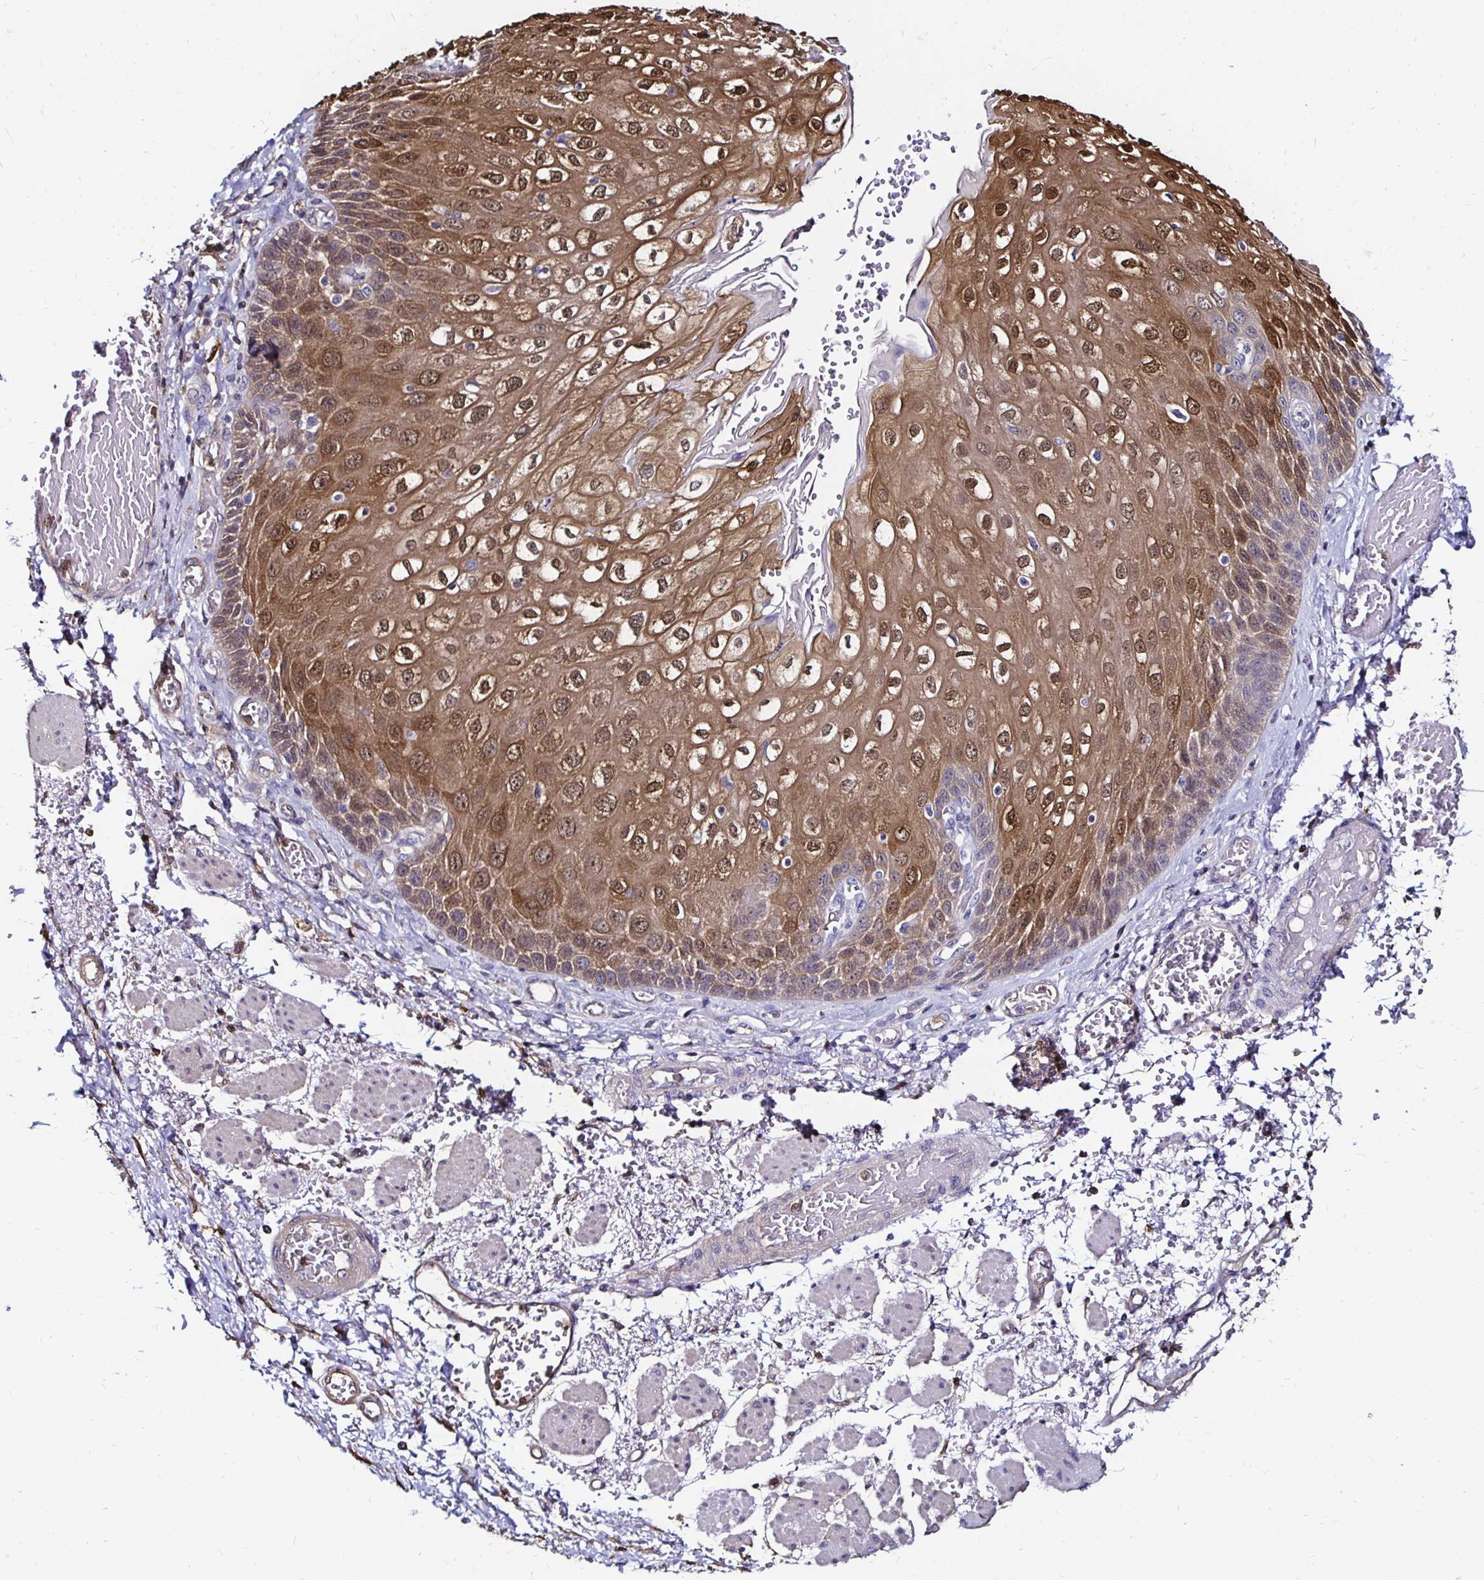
{"staining": {"intensity": "moderate", "quantity": ">75%", "location": "cytoplasmic/membranous,nuclear"}, "tissue": "esophagus", "cell_type": "Squamous epithelial cells", "image_type": "normal", "snomed": [{"axis": "morphology", "description": "Normal tissue, NOS"}, {"axis": "morphology", "description": "Adenocarcinoma, NOS"}, {"axis": "topography", "description": "Esophagus"}], "caption": "The immunohistochemical stain labels moderate cytoplasmic/membranous,nuclear expression in squamous epithelial cells of benign esophagus. Ihc stains the protein in brown and the nuclei are stained blue.", "gene": "TXN", "patient": {"sex": "male", "age": 81}}